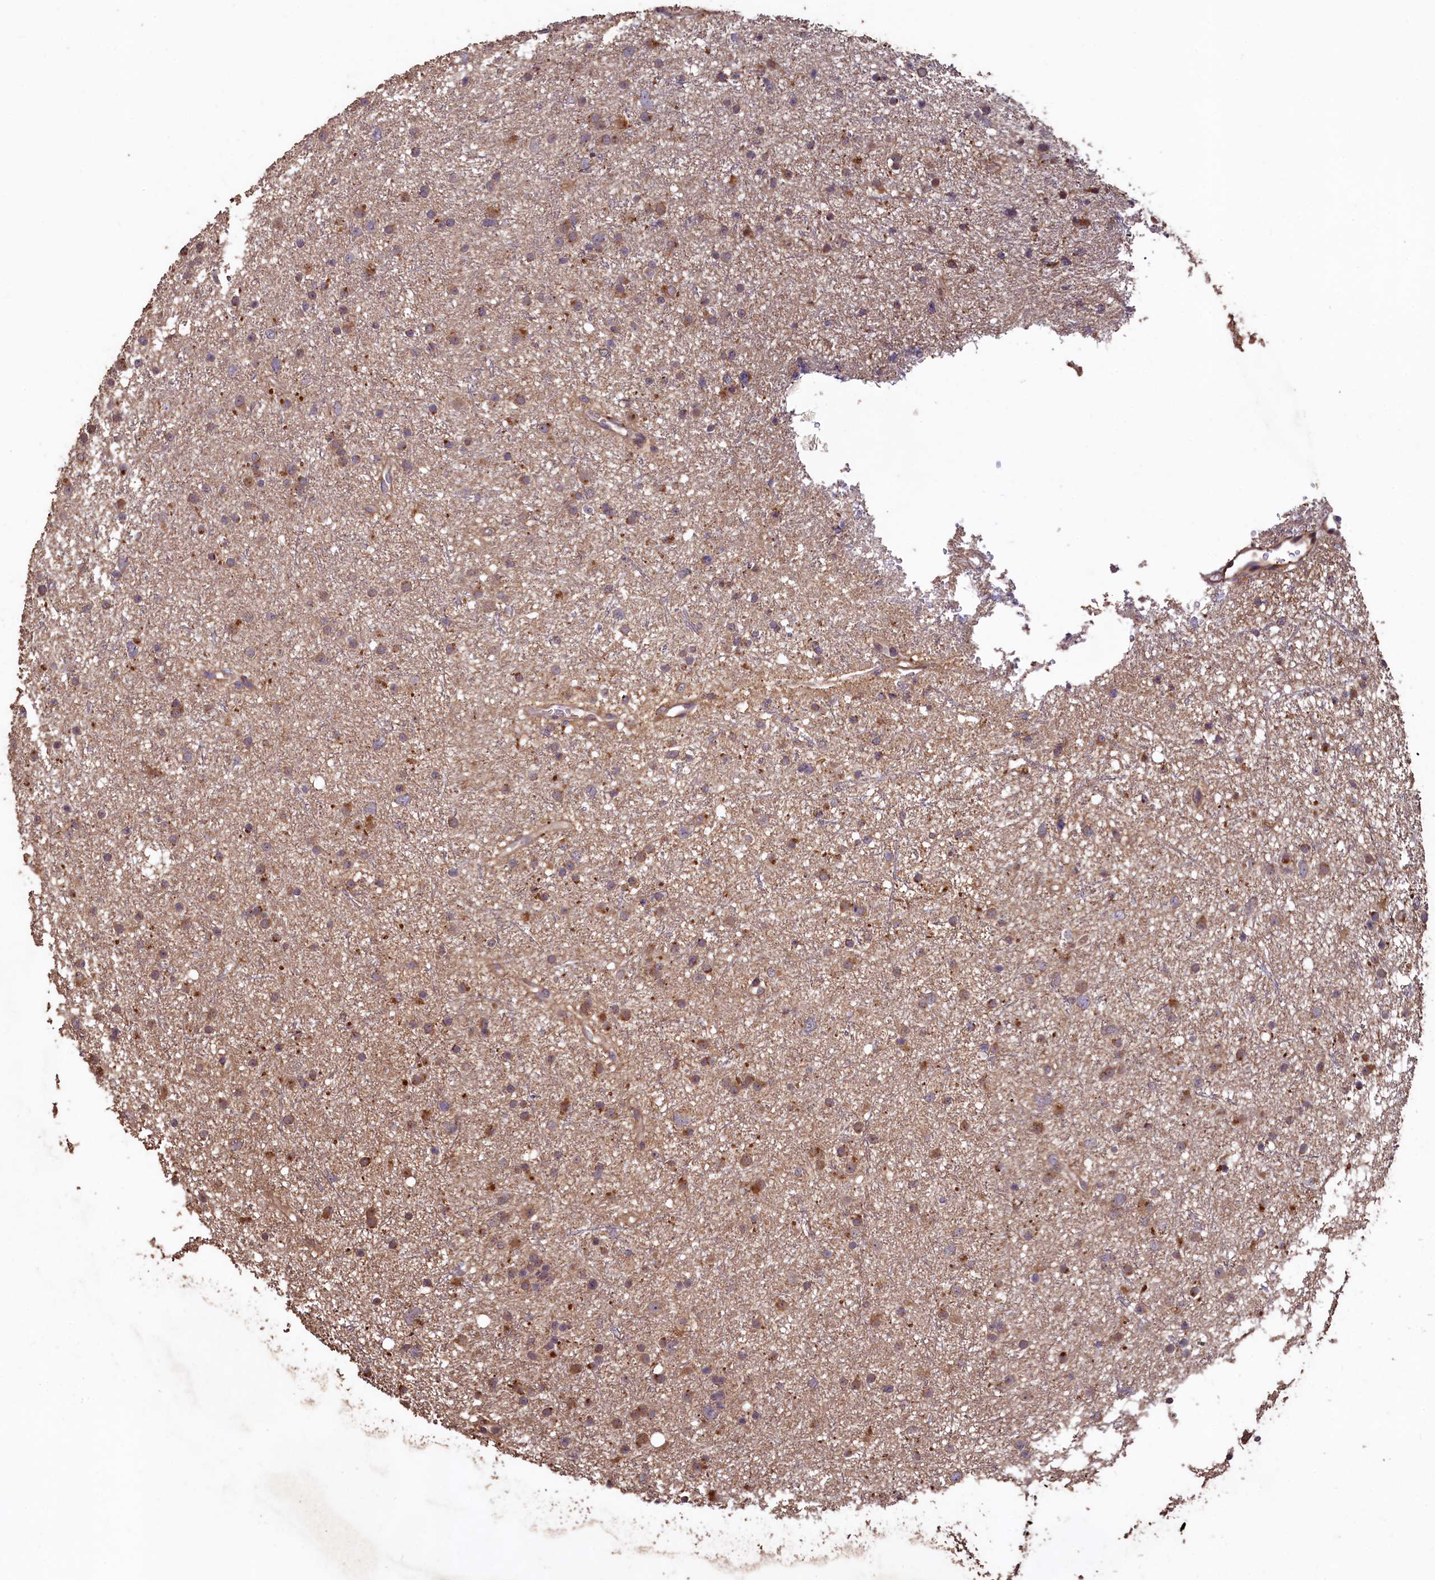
{"staining": {"intensity": "moderate", "quantity": ">75%", "location": "cytoplasmic/membranous"}, "tissue": "glioma", "cell_type": "Tumor cells", "image_type": "cancer", "snomed": [{"axis": "morphology", "description": "Glioma, malignant, Low grade"}, {"axis": "topography", "description": "Cerebral cortex"}], "caption": "Malignant glioma (low-grade) stained for a protein (brown) displays moderate cytoplasmic/membranous positive positivity in about >75% of tumor cells.", "gene": "TMEM98", "patient": {"sex": "female", "age": 39}}